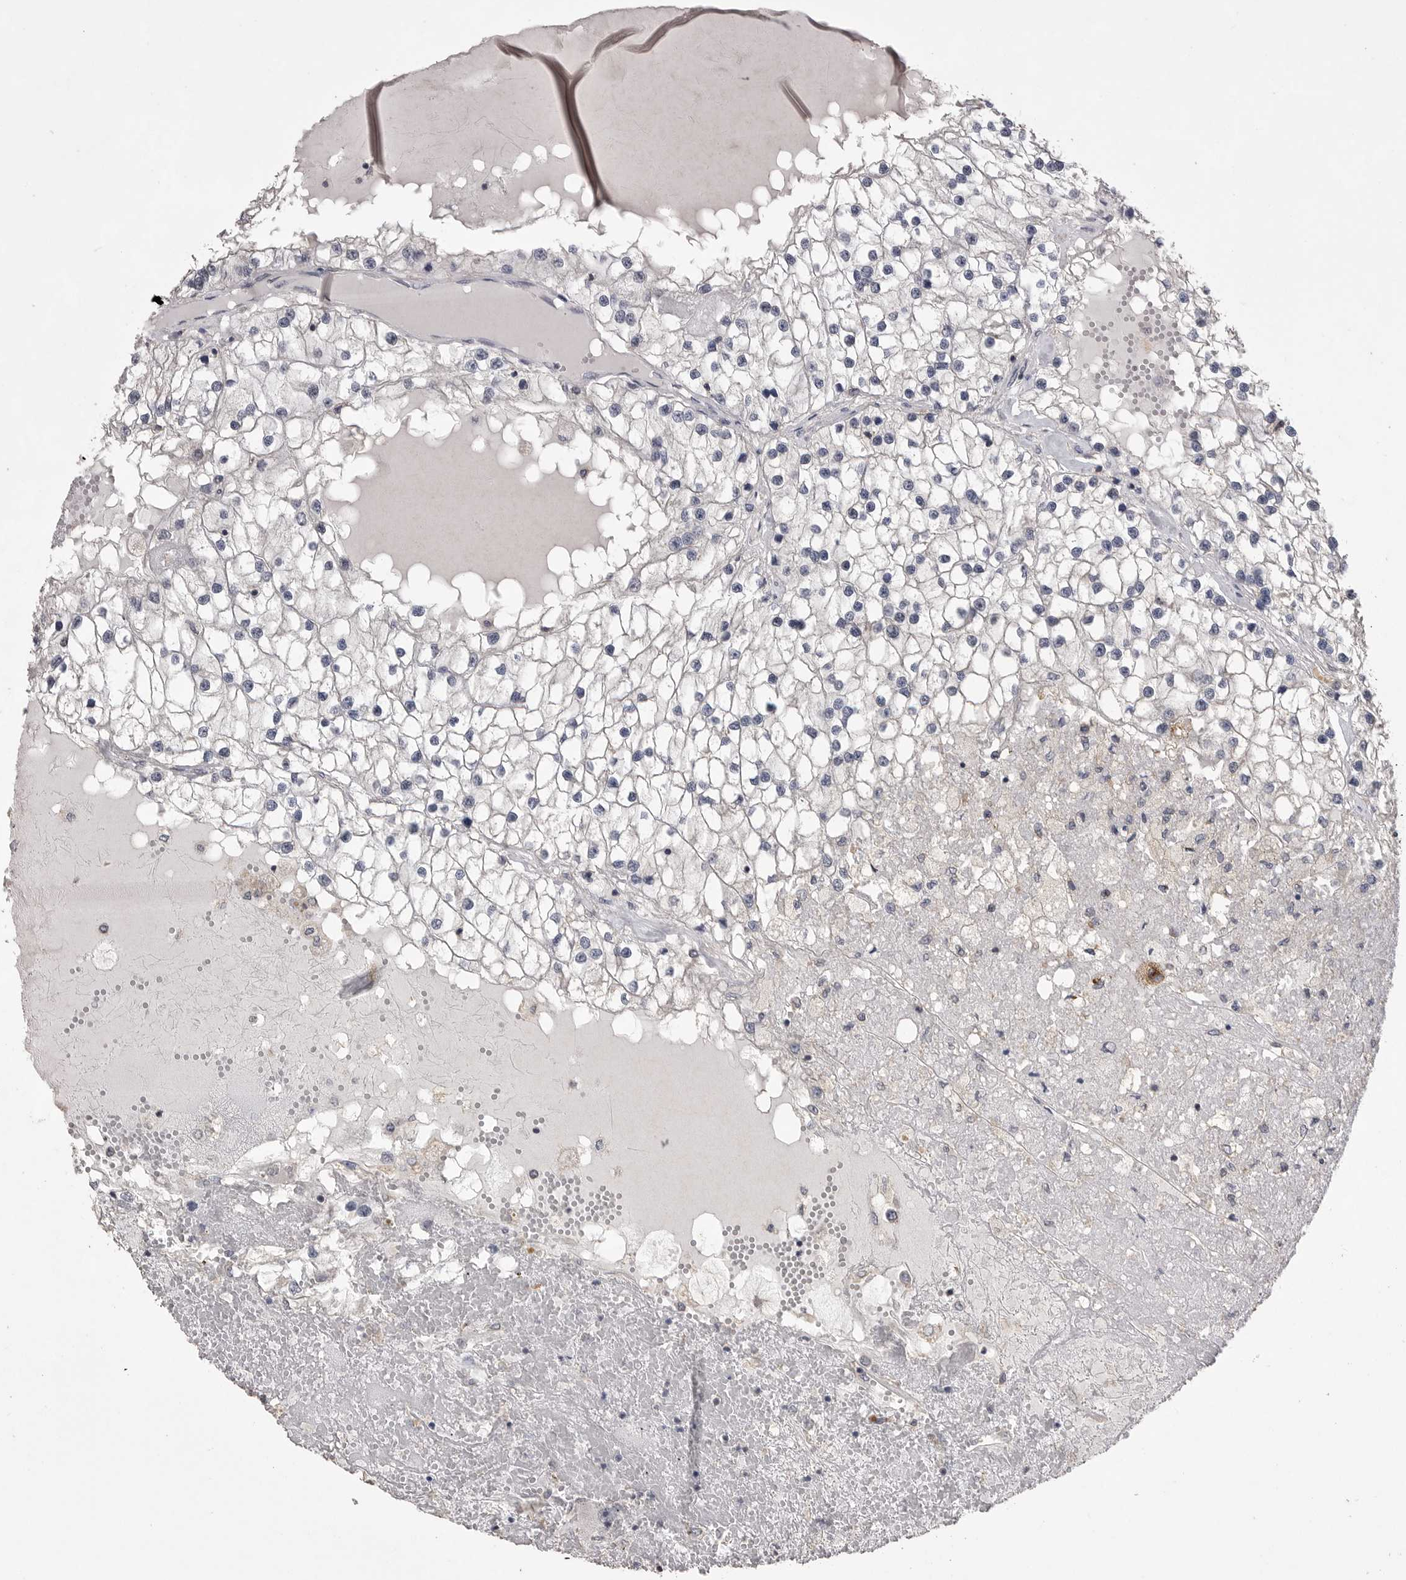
{"staining": {"intensity": "negative", "quantity": "none", "location": "none"}, "tissue": "renal cancer", "cell_type": "Tumor cells", "image_type": "cancer", "snomed": [{"axis": "morphology", "description": "Adenocarcinoma, NOS"}, {"axis": "topography", "description": "Kidney"}], "caption": "DAB (3,3'-diaminobenzidine) immunohistochemical staining of renal cancer shows no significant positivity in tumor cells.", "gene": "MMP7", "patient": {"sex": "male", "age": 68}}